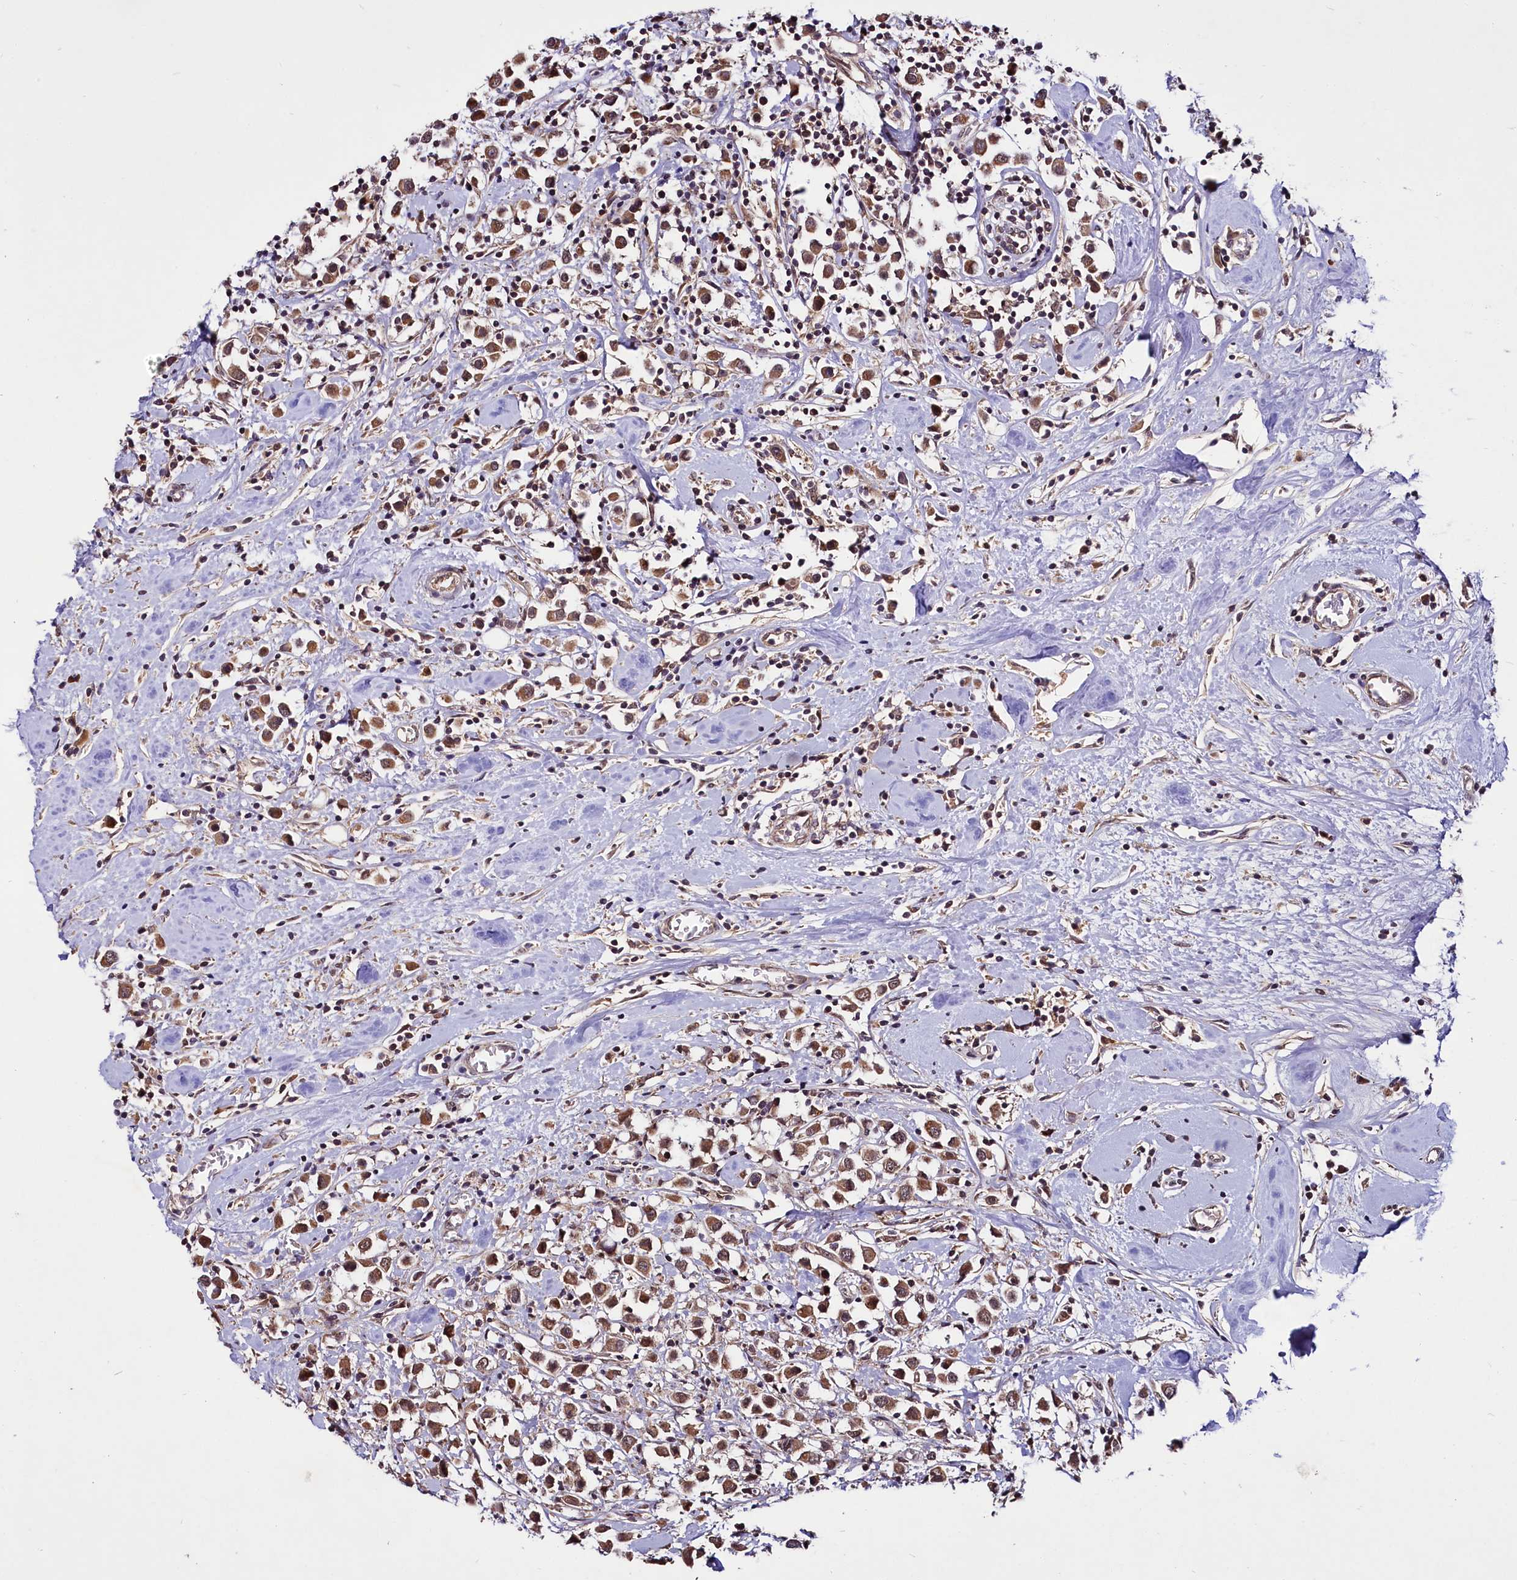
{"staining": {"intensity": "moderate", "quantity": ">75%", "location": "cytoplasmic/membranous,nuclear"}, "tissue": "breast cancer", "cell_type": "Tumor cells", "image_type": "cancer", "snomed": [{"axis": "morphology", "description": "Duct carcinoma"}, {"axis": "topography", "description": "Breast"}], "caption": "Protein expression analysis of human breast cancer (infiltrating ductal carcinoma) reveals moderate cytoplasmic/membranous and nuclear staining in approximately >75% of tumor cells. The protein of interest is stained brown, and the nuclei are stained in blue (DAB (3,3'-diaminobenzidine) IHC with brightfield microscopy, high magnification).", "gene": "UBE3A", "patient": {"sex": "female", "age": 61}}